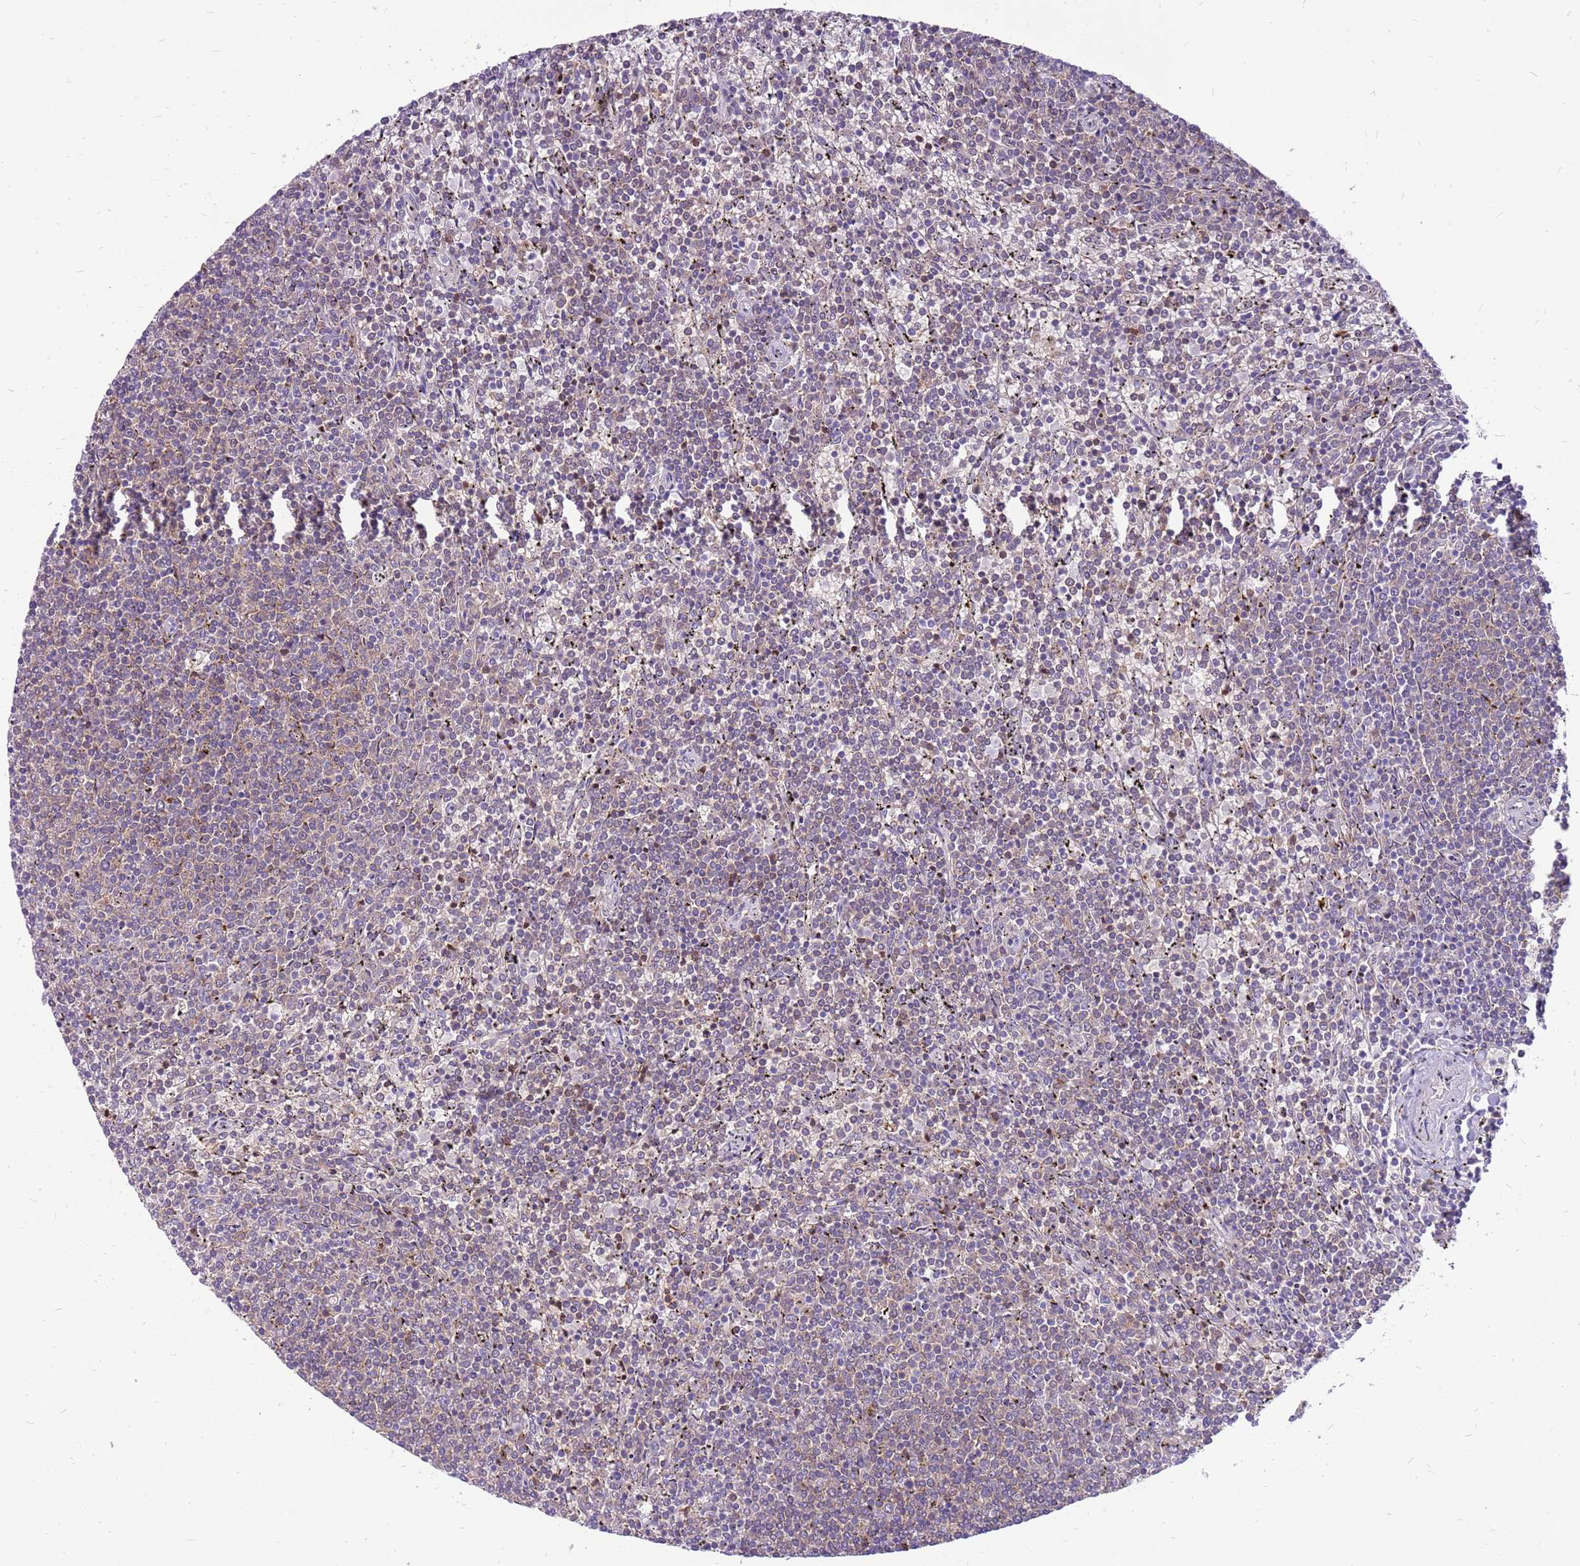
{"staining": {"intensity": "weak", "quantity": "25%-75%", "location": "cytoplasmic/membranous"}, "tissue": "lymphoma", "cell_type": "Tumor cells", "image_type": "cancer", "snomed": [{"axis": "morphology", "description": "Malignant lymphoma, non-Hodgkin's type, Low grade"}, {"axis": "topography", "description": "Spleen"}], "caption": "Immunohistochemistry (IHC) staining of lymphoma, which displays low levels of weak cytoplasmic/membranous staining in about 25%-75% of tumor cells indicating weak cytoplasmic/membranous protein positivity. The staining was performed using DAB (brown) for protein detection and nuclei were counterstained in hematoxylin (blue).", "gene": "WDR90", "patient": {"sex": "female", "age": 50}}